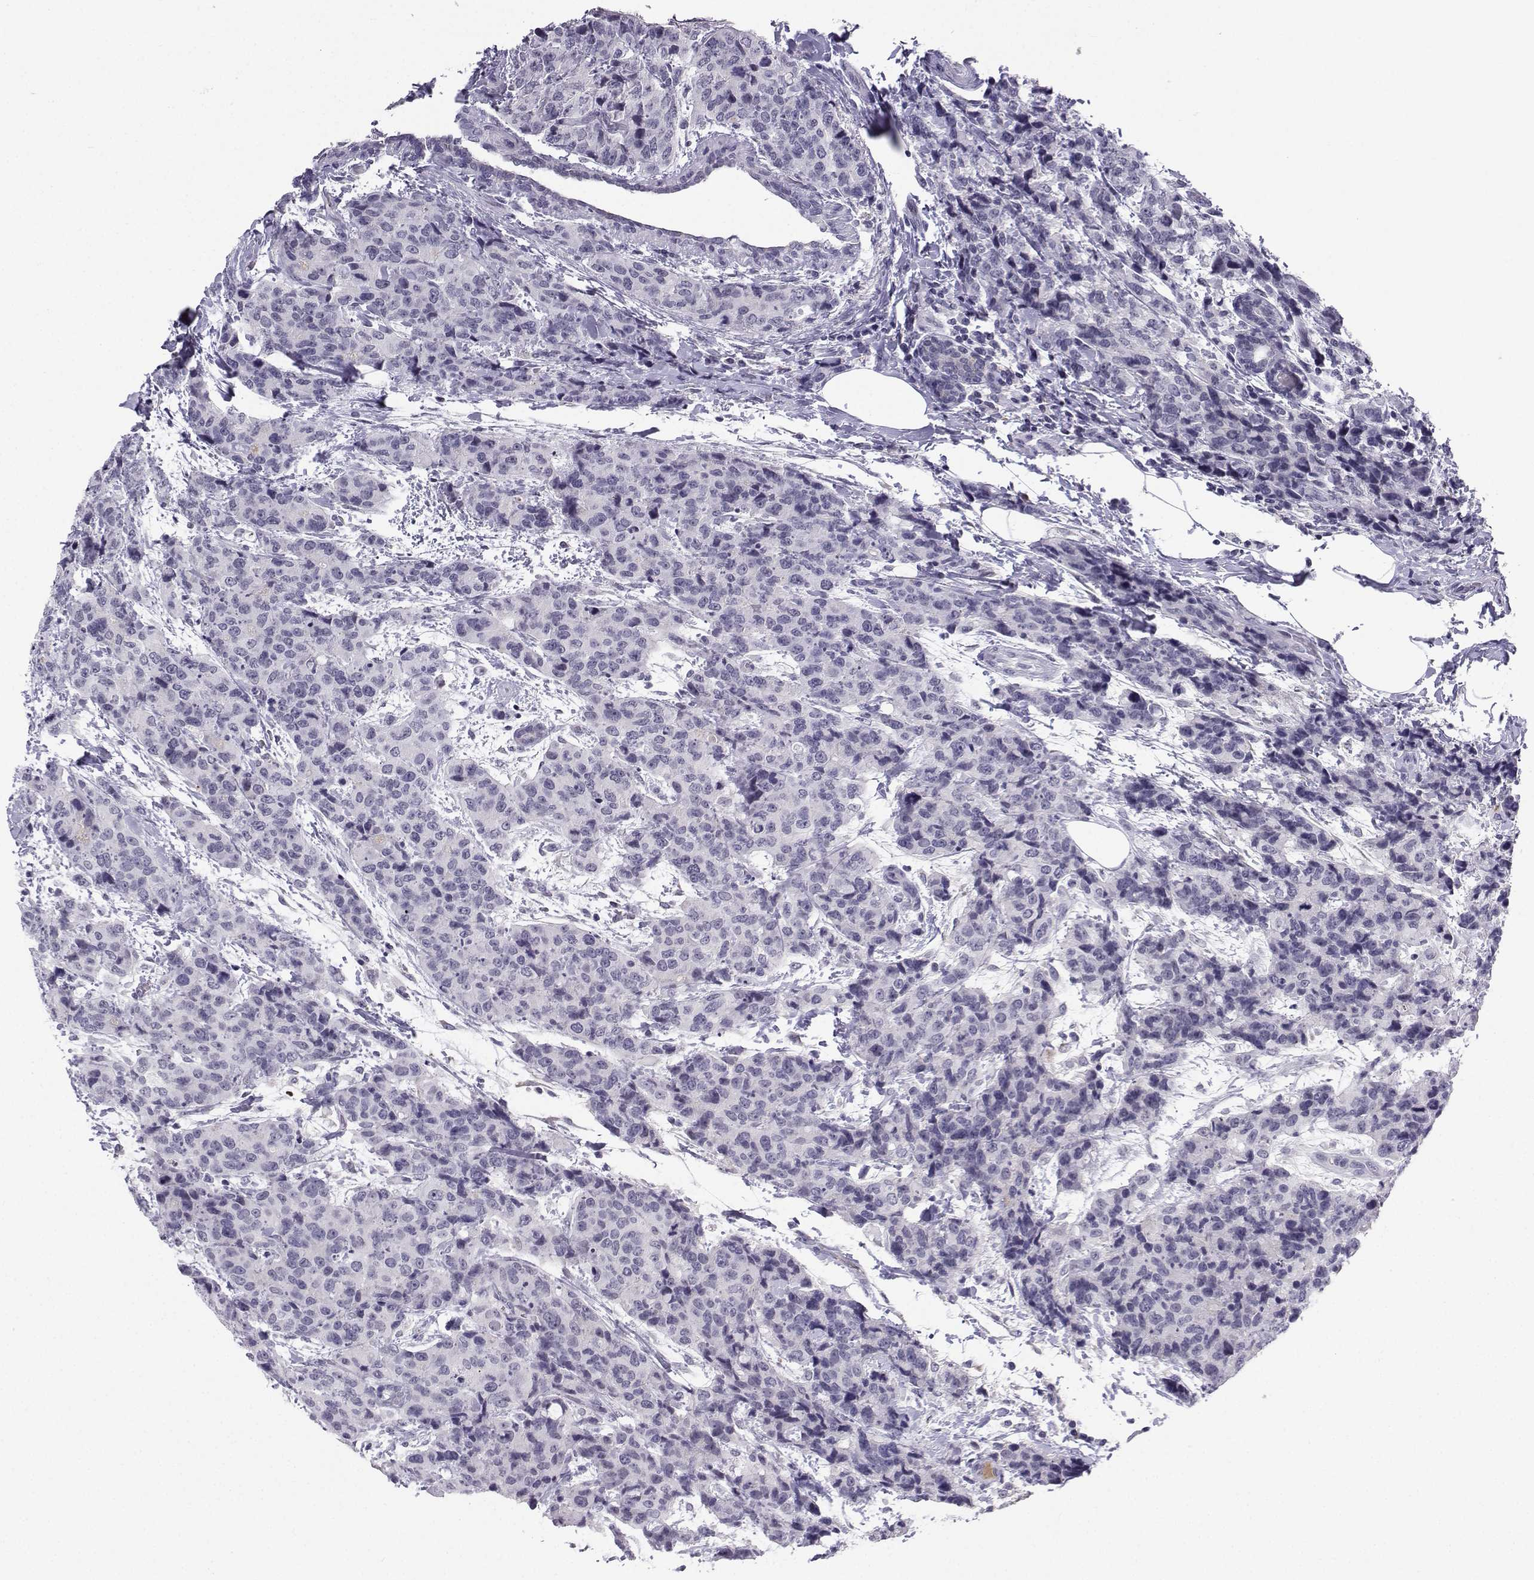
{"staining": {"intensity": "negative", "quantity": "none", "location": "none"}, "tissue": "breast cancer", "cell_type": "Tumor cells", "image_type": "cancer", "snomed": [{"axis": "morphology", "description": "Lobular carcinoma"}, {"axis": "topography", "description": "Breast"}], "caption": "Tumor cells are negative for brown protein staining in breast cancer (lobular carcinoma).", "gene": "LHX1", "patient": {"sex": "female", "age": 59}}